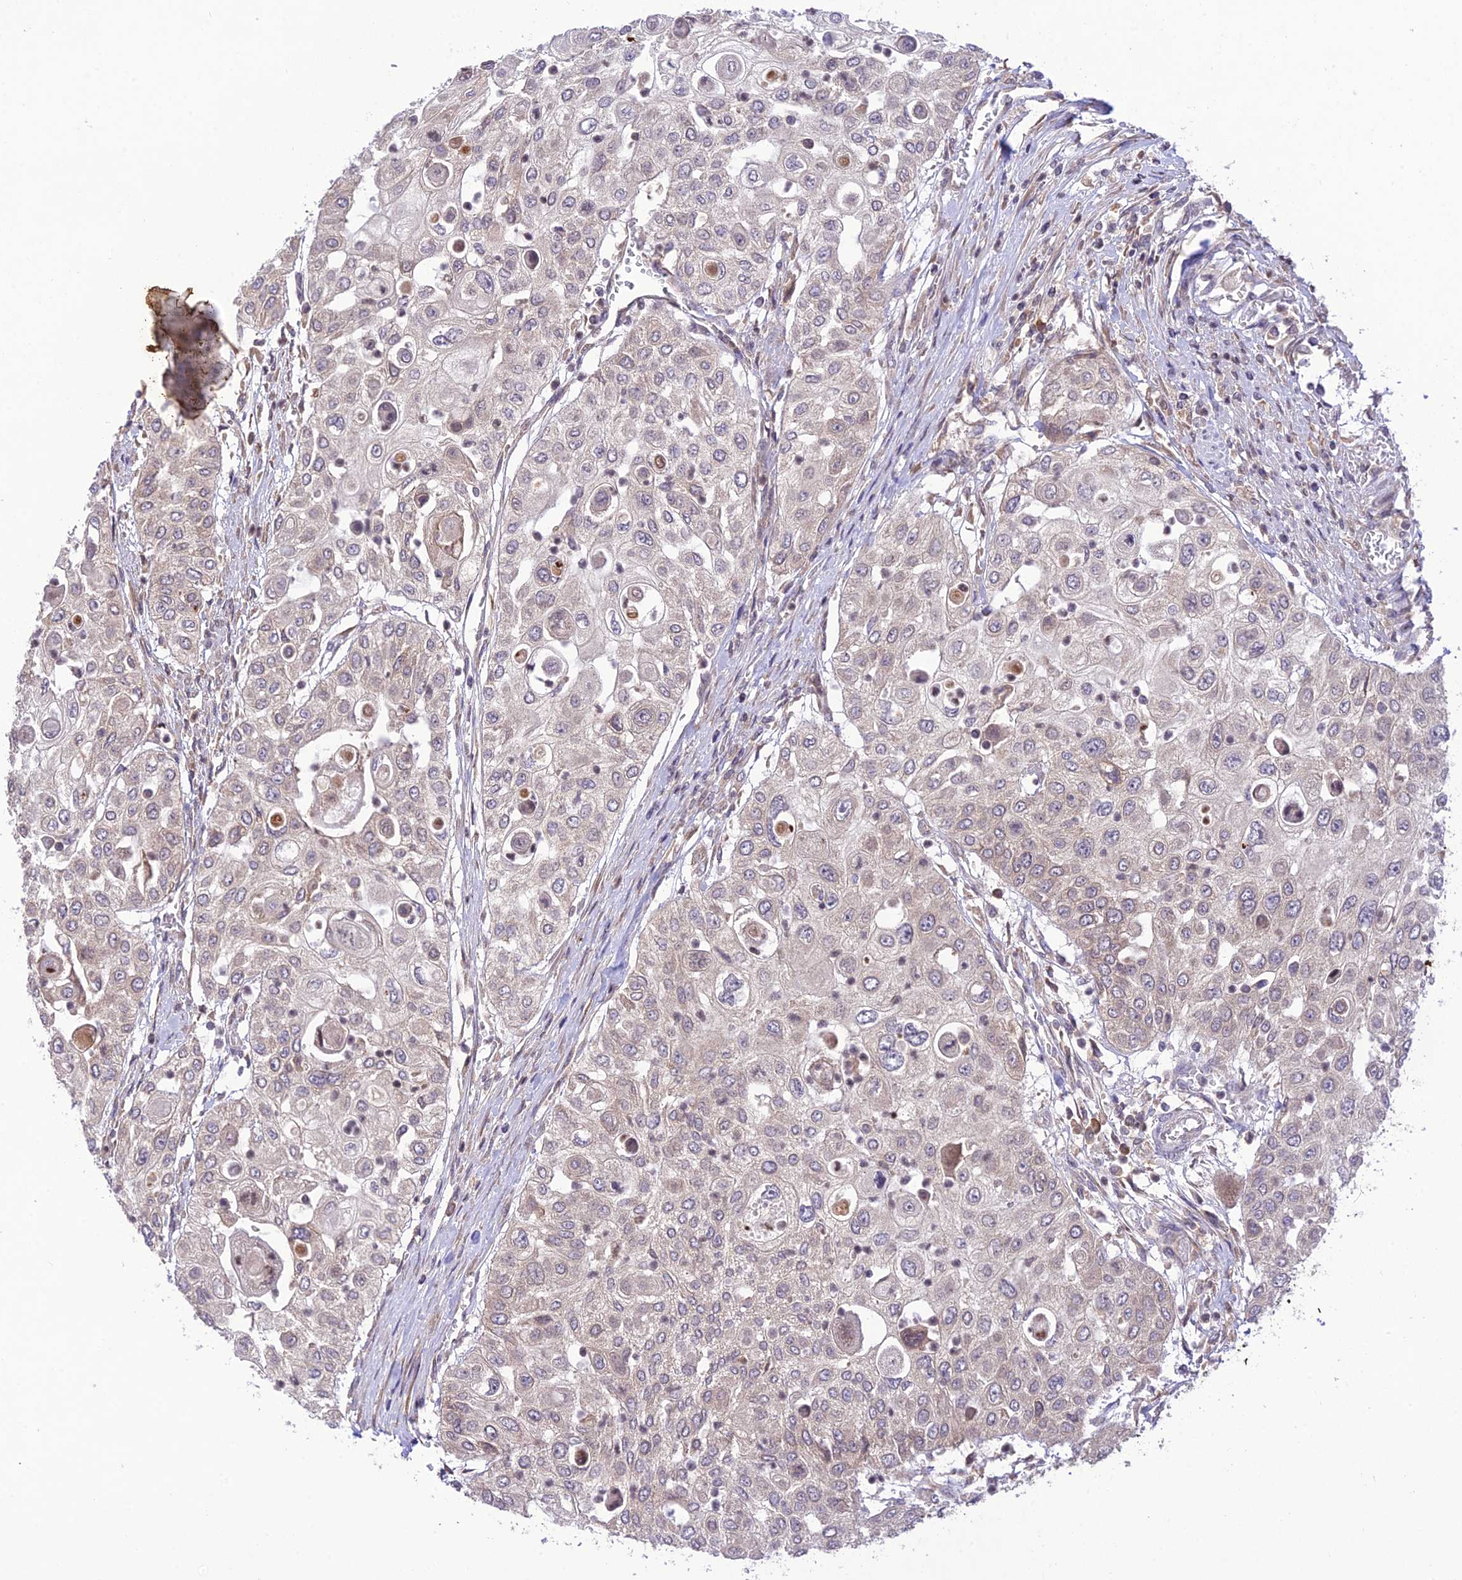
{"staining": {"intensity": "negative", "quantity": "none", "location": "none"}, "tissue": "urothelial cancer", "cell_type": "Tumor cells", "image_type": "cancer", "snomed": [{"axis": "morphology", "description": "Urothelial carcinoma, High grade"}, {"axis": "topography", "description": "Urinary bladder"}], "caption": "The immunohistochemistry (IHC) histopathology image has no significant positivity in tumor cells of urothelial cancer tissue.", "gene": "TEKT1", "patient": {"sex": "female", "age": 79}}